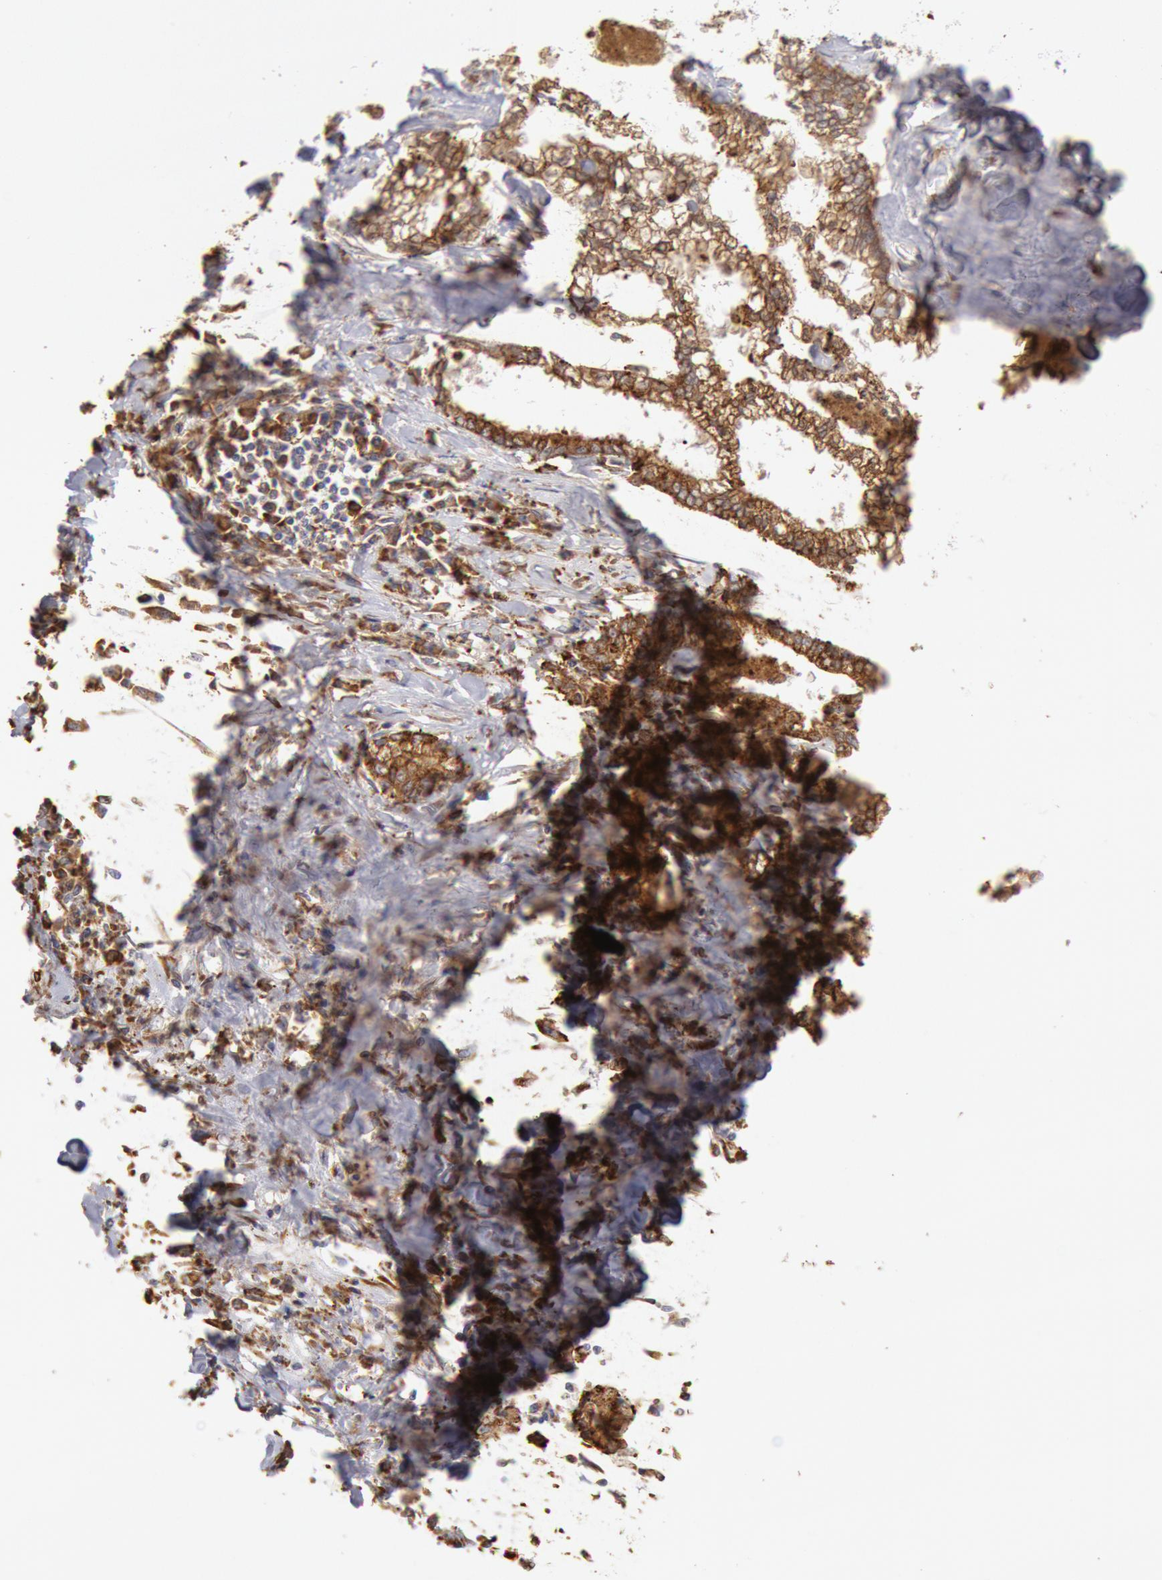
{"staining": {"intensity": "moderate", "quantity": ">75%", "location": "cytoplasmic/membranous"}, "tissue": "liver cancer", "cell_type": "Tumor cells", "image_type": "cancer", "snomed": [{"axis": "morphology", "description": "Cholangiocarcinoma"}, {"axis": "topography", "description": "Liver"}], "caption": "Moderate cytoplasmic/membranous protein positivity is appreciated in approximately >75% of tumor cells in cholangiocarcinoma (liver).", "gene": "ERP44", "patient": {"sex": "male", "age": 57}}